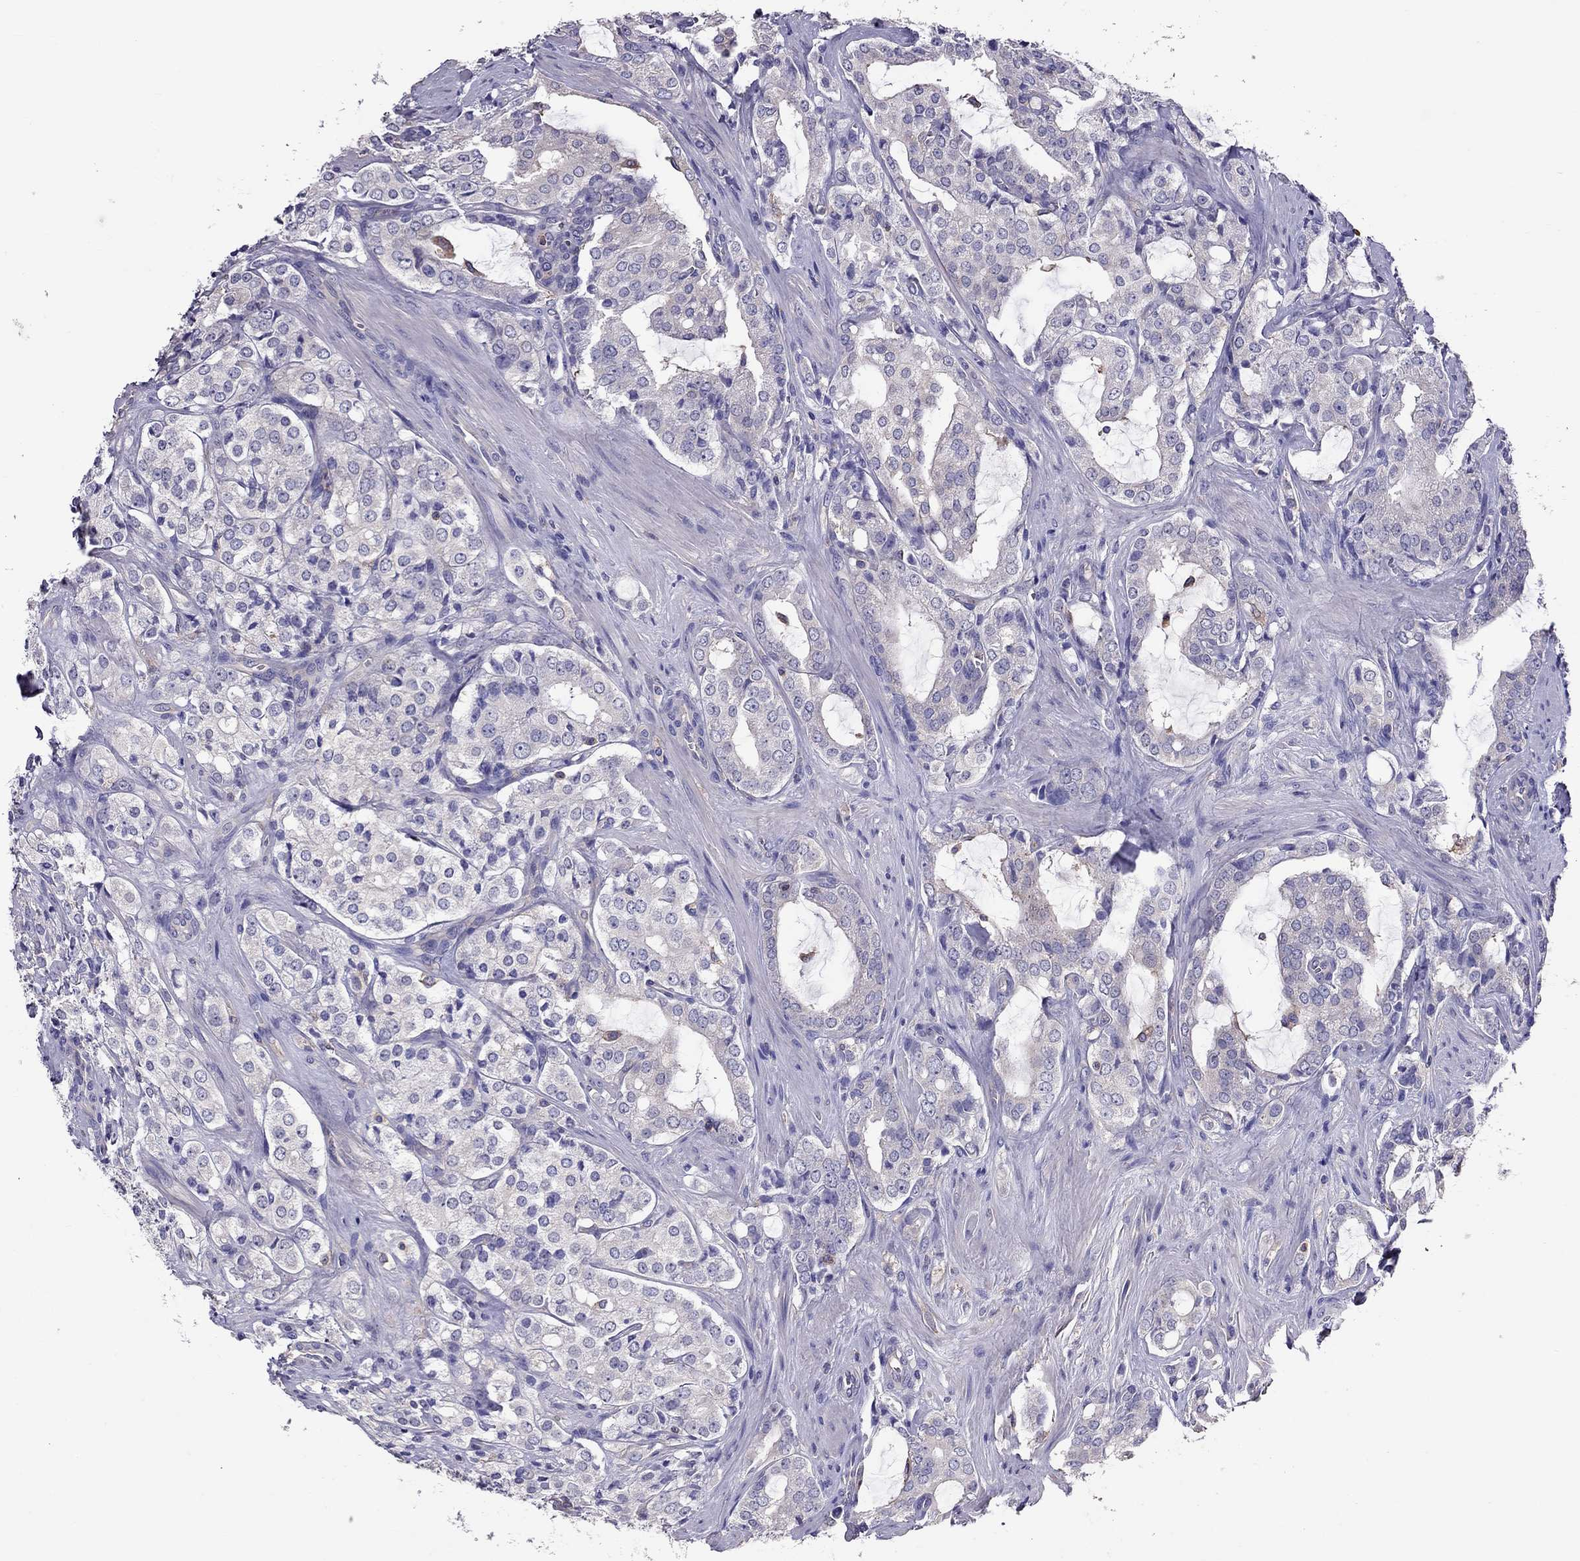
{"staining": {"intensity": "negative", "quantity": "none", "location": "none"}, "tissue": "prostate cancer", "cell_type": "Tumor cells", "image_type": "cancer", "snomed": [{"axis": "morphology", "description": "Adenocarcinoma, NOS"}, {"axis": "topography", "description": "Prostate"}], "caption": "This is an immunohistochemistry image of prostate adenocarcinoma. There is no positivity in tumor cells.", "gene": "TEX22", "patient": {"sex": "male", "age": 66}}